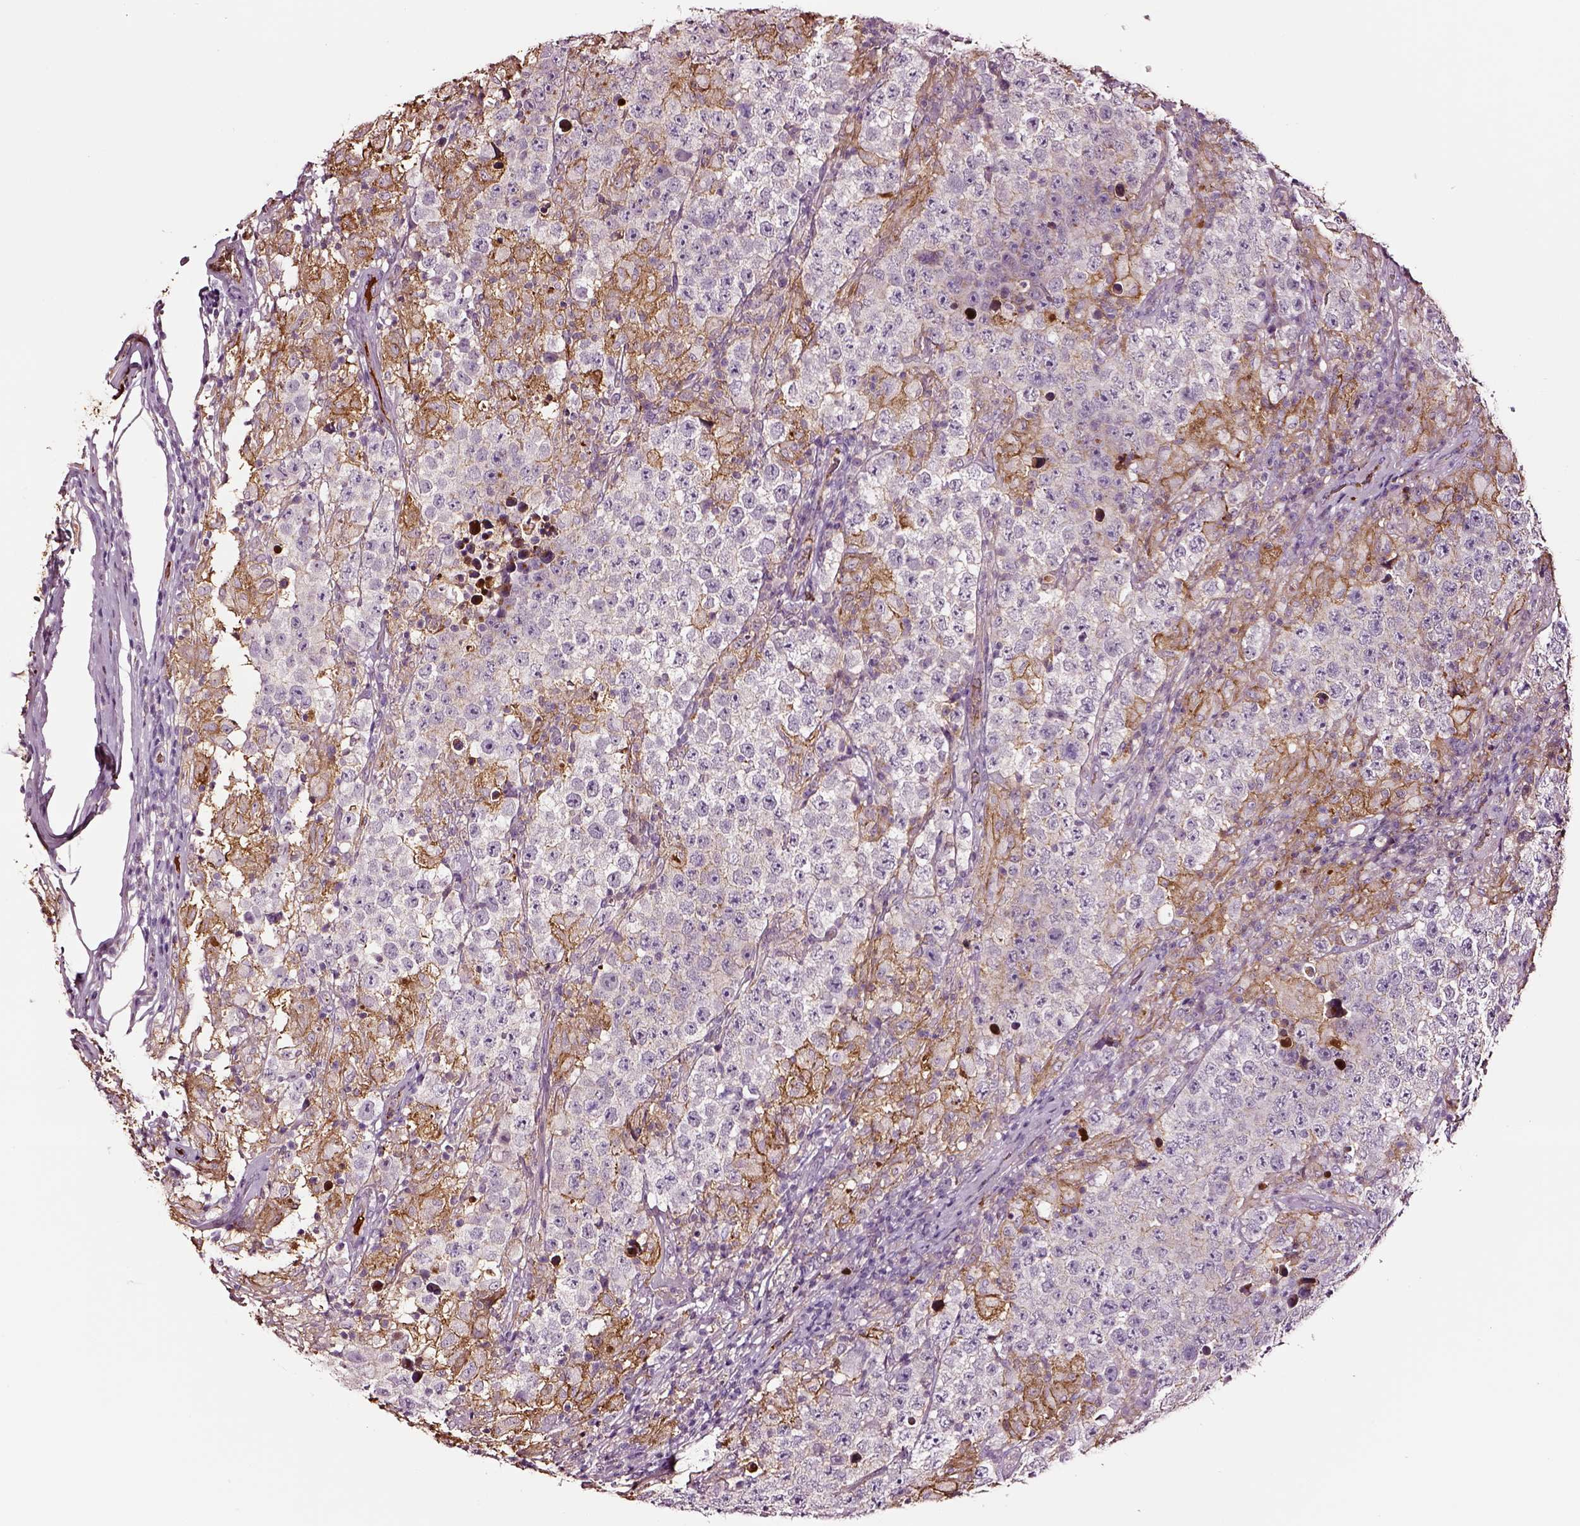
{"staining": {"intensity": "negative", "quantity": "none", "location": "none"}, "tissue": "testis cancer", "cell_type": "Tumor cells", "image_type": "cancer", "snomed": [{"axis": "morphology", "description": "Seminoma, NOS"}, {"axis": "morphology", "description": "Carcinoma, Embryonal, NOS"}, {"axis": "topography", "description": "Testis"}], "caption": "There is no significant staining in tumor cells of seminoma (testis).", "gene": "TF", "patient": {"sex": "male", "age": 41}}